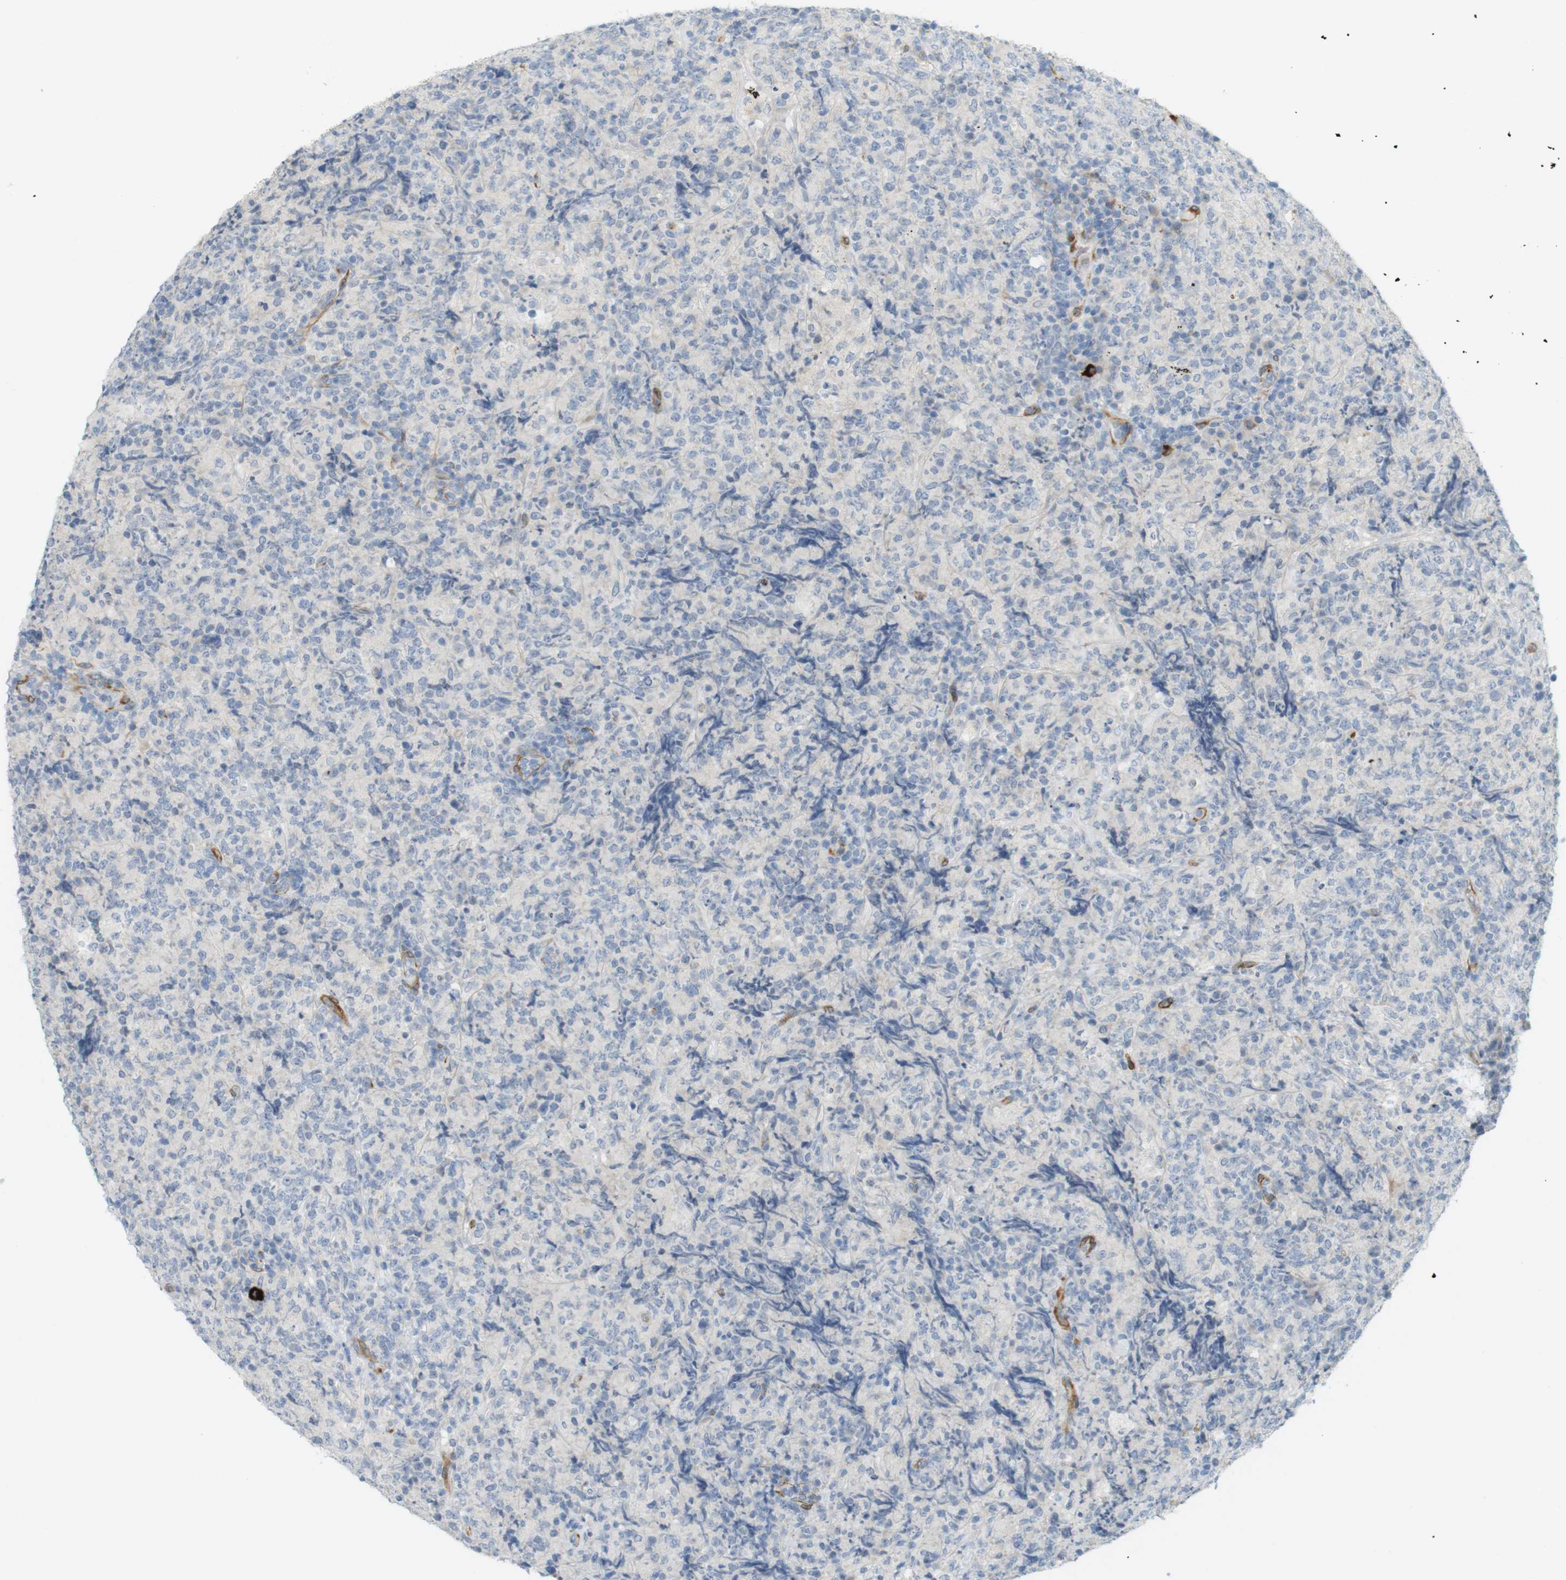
{"staining": {"intensity": "negative", "quantity": "none", "location": "none"}, "tissue": "lymphoma", "cell_type": "Tumor cells", "image_type": "cancer", "snomed": [{"axis": "morphology", "description": "Malignant lymphoma, non-Hodgkin's type, High grade"}, {"axis": "topography", "description": "Tonsil"}], "caption": "This photomicrograph is of high-grade malignant lymphoma, non-Hodgkin's type stained with IHC to label a protein in brown with the nuclei are counter-stained blue. There is no staining in tumor cells.", "gene": "PDE3A", "patient": {"sex": "female", "age": 36}}